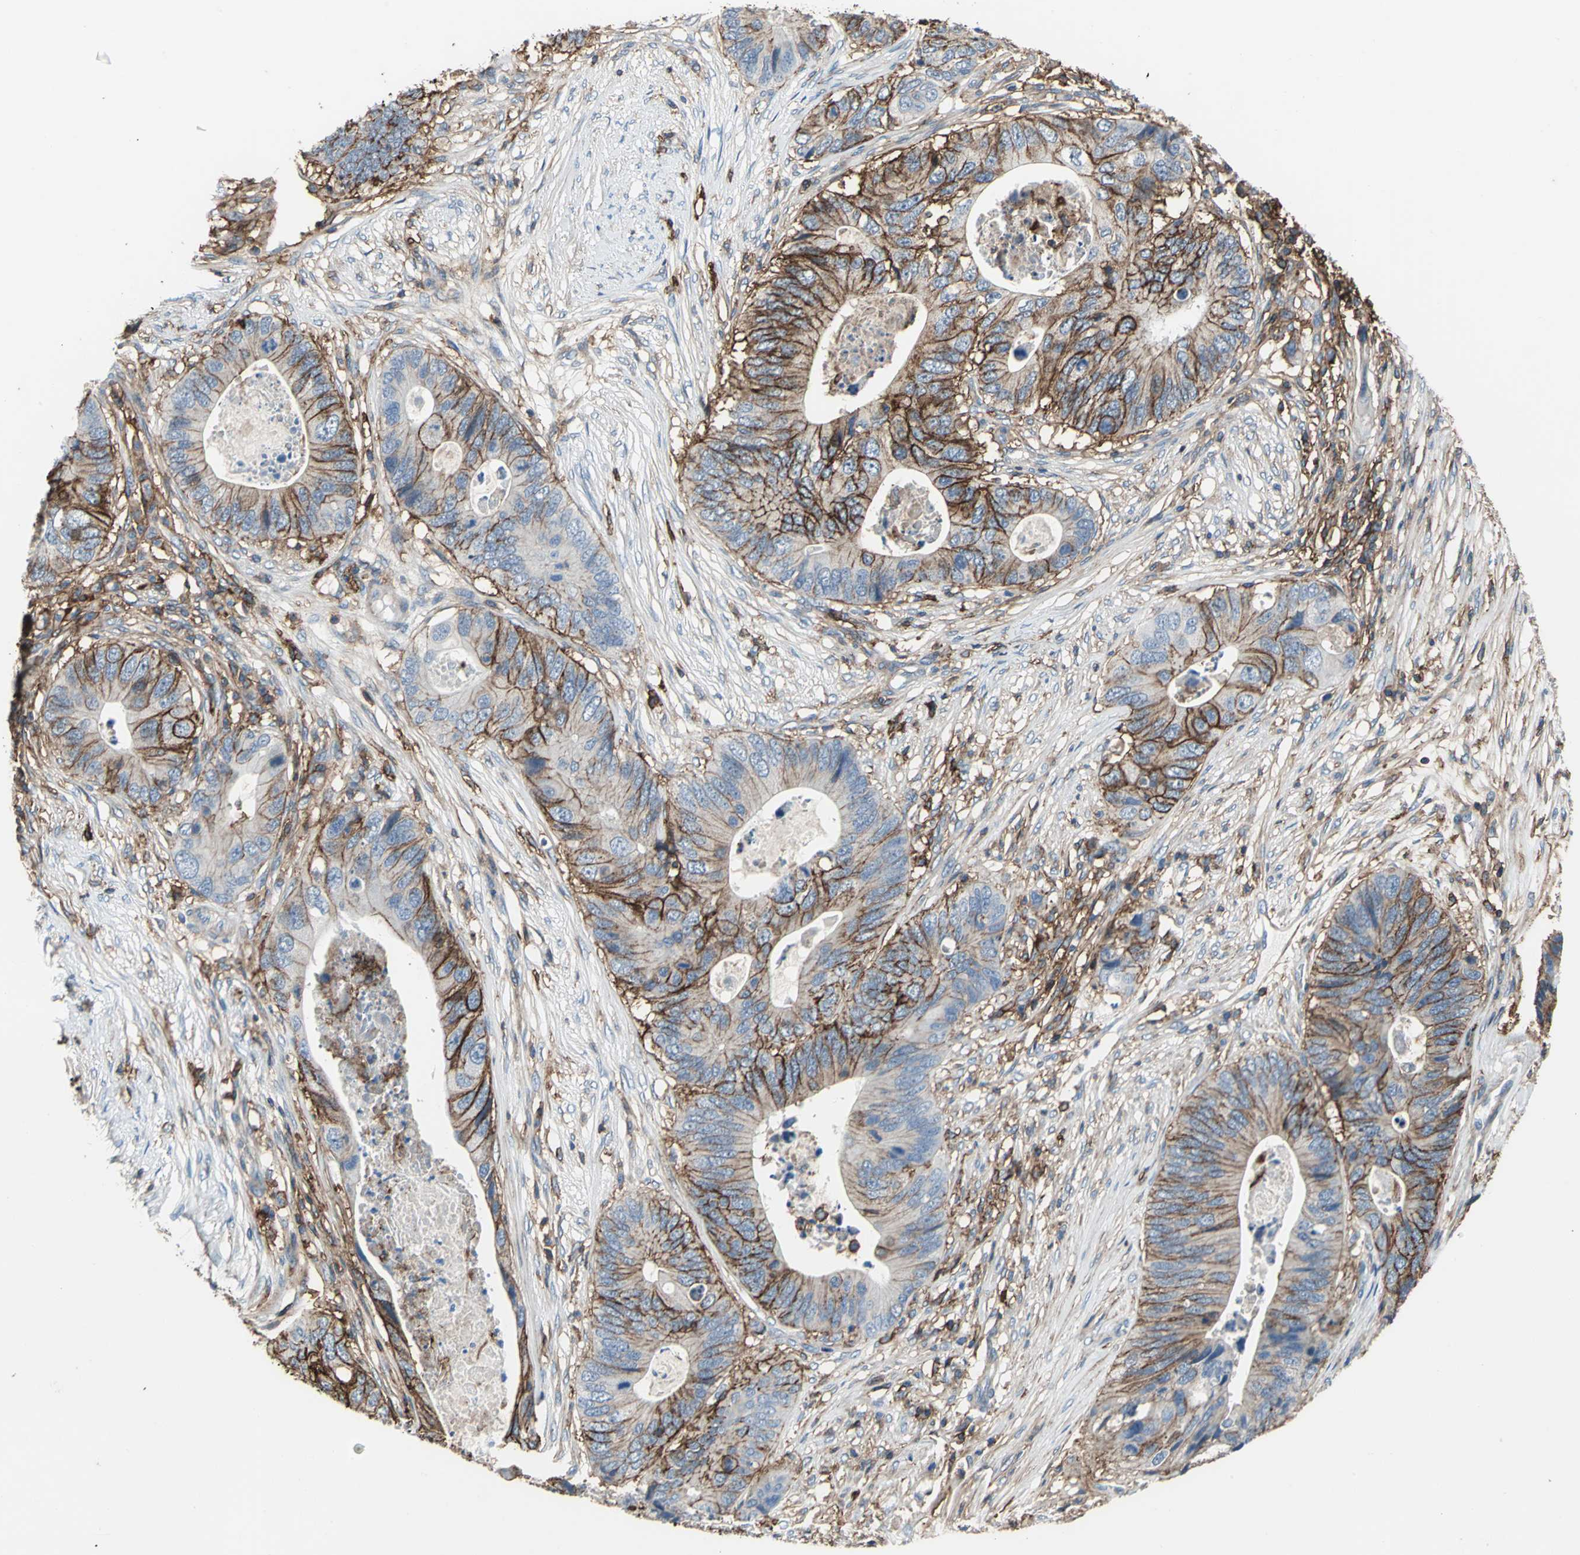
{"staining": {"intensity": "strong", "quantity": "25%-75%", "location": "cytoplasmic/membranous"}, "tissue": "colorectal cancer", "cell_type": "Tumor cells", "image_type": "cancer", "snomed": [{"axis": "morphology", "description": "Adenocarcinoma, NOS"}, {"axis": "topography", "description": "Colon"}], "caption": "Human colorectal adenocarcinoma stained for a protein (brown) shows strong cytoplasmic/membranous positive expression in about 25%-75% of tumor cells.", "gene": "CD44", "patient": {"sex": "male", "age": 71}}